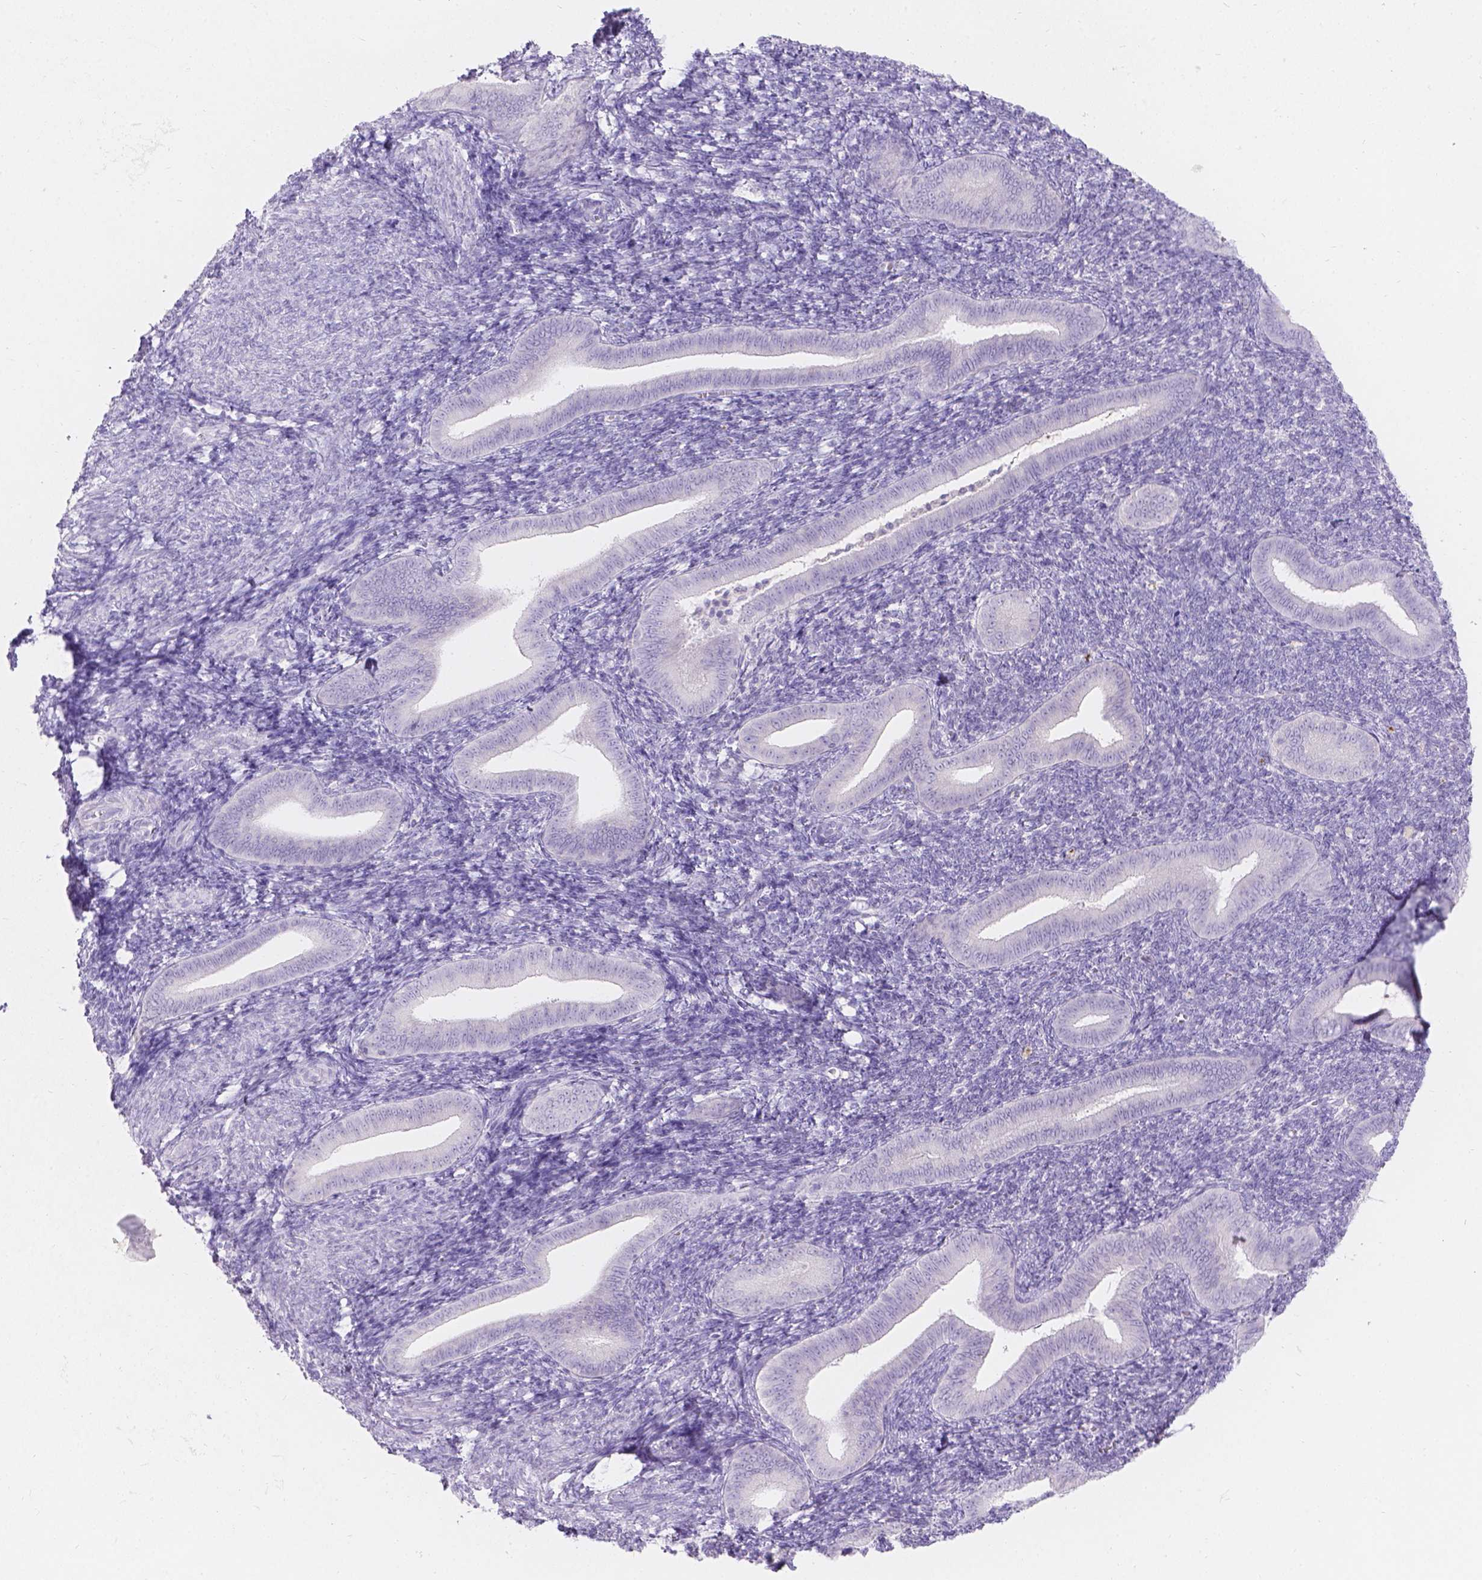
{"staining": {"intensity": "negative", "quantity": "none", "location": "none"}, "tissue": "endometrium", "cell_type": "Cells in endometrial stroma", "image_type": "normal", "snomed": [{"axis": "morphology", "description": "Normal tissue, NOS"}, {"axis": "topography", "description": "Endometrium"}], "caption": "A high-resolution image shows immunohistochemistry (IHC) staining of benign endometrium, which reveals no significant expression in cells in endometrial stroma. The staining is performed using DAB (3,3'-diaminobenzidine) brown chromogen with nuclei counter-stained in using hematoxylin.", "gene": "HTN3", "patient": {"sex": "female", "age": 25}}